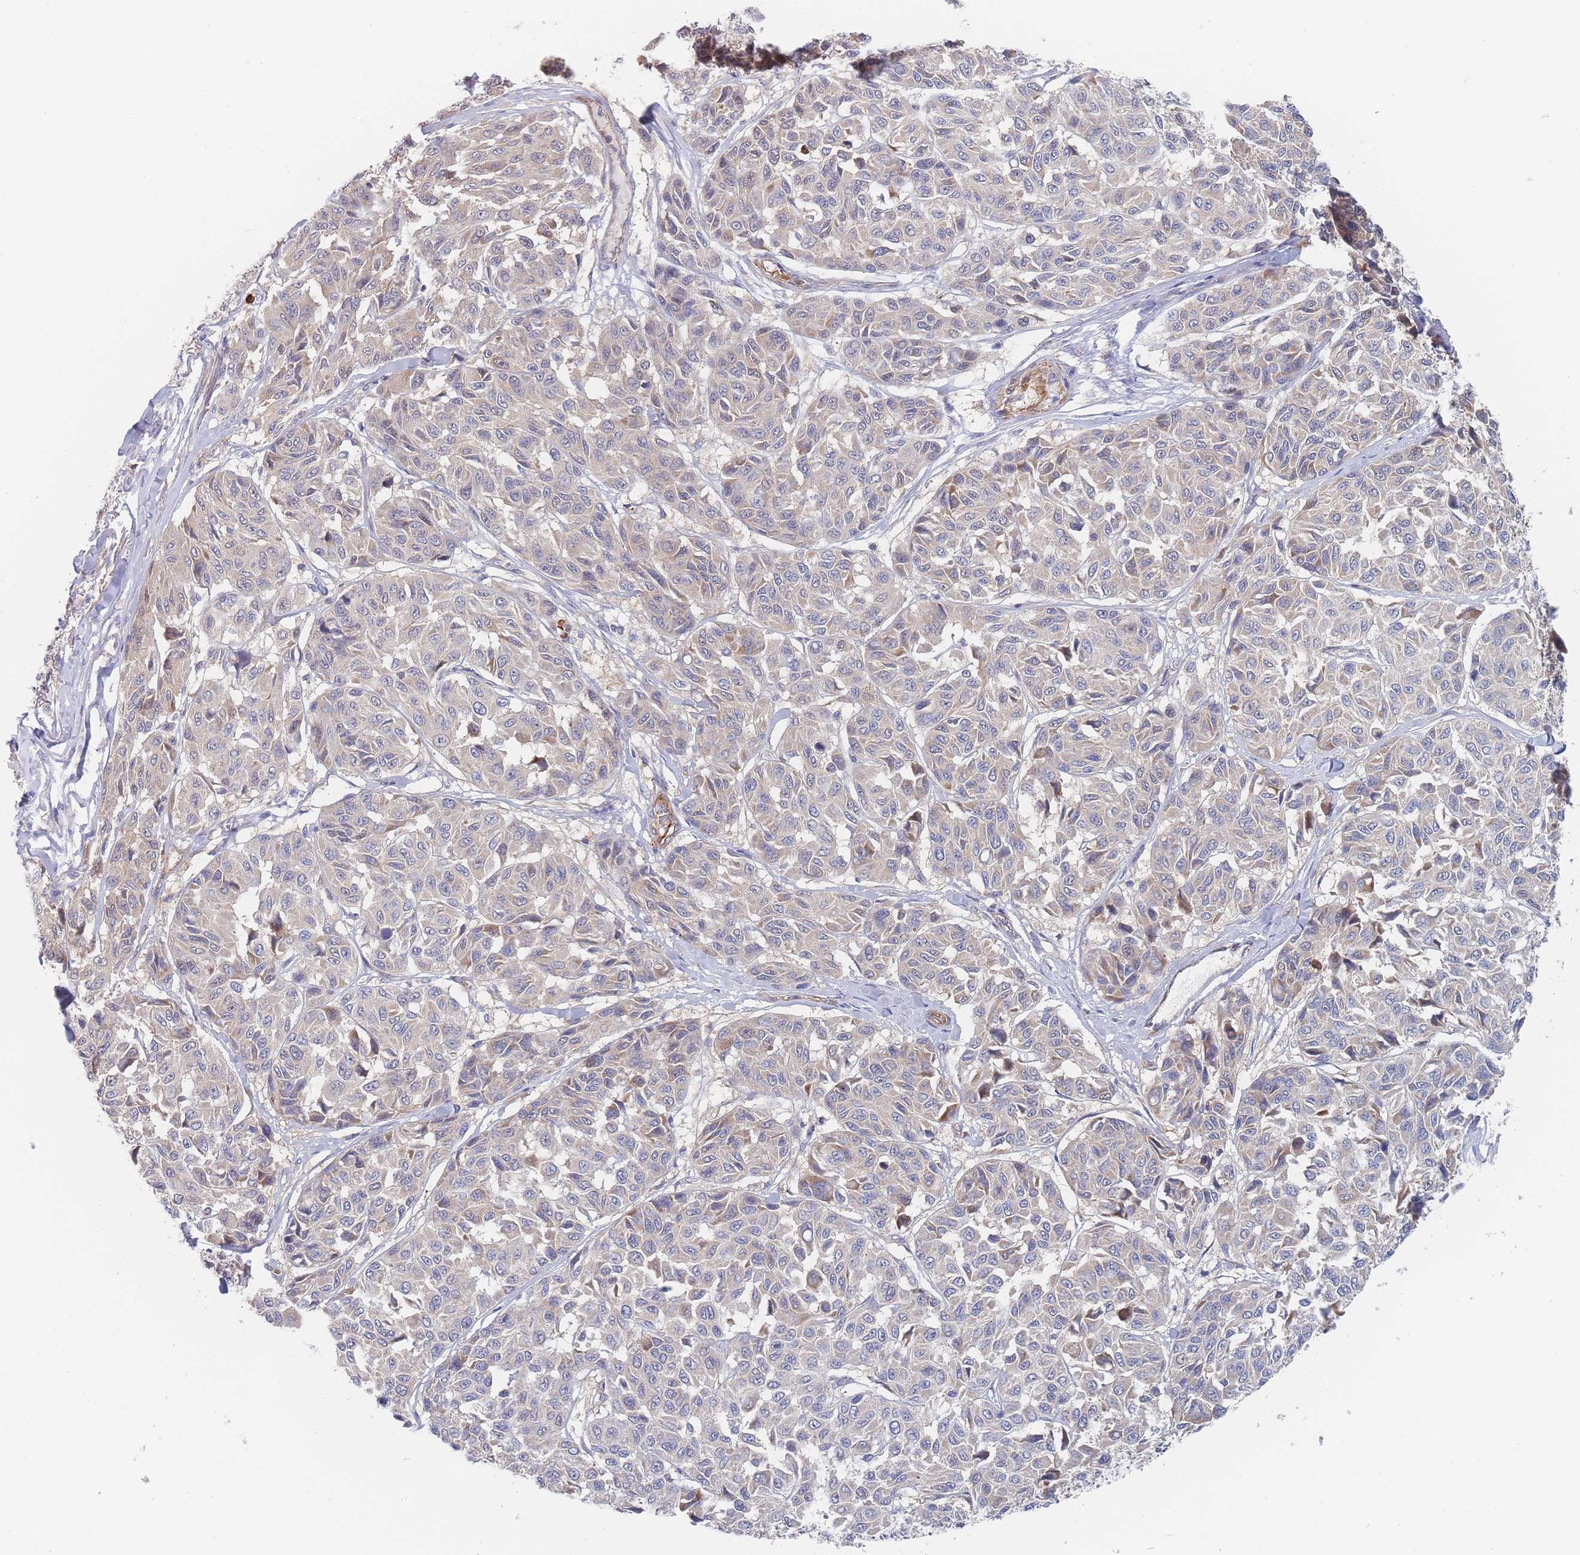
{"staining": {"intensity": "negative", "quantity": "none", "location": "none"}, "tissue": "melanoma", "cell_type": "Tumor cells", "image_type": "cancer", "snomed": [{"axis": "morphology", "description": "Malignant melanoma, NOS"}, {"axis": "topography", "description": "Skin"}], "caption": "IHC micrograph of neoplastic tissue: melanoma stained with DAB shows no significant protein expression in tumor cells.", "gene": "G6PC1", "patient": {"sex": "female", "age": 66}}